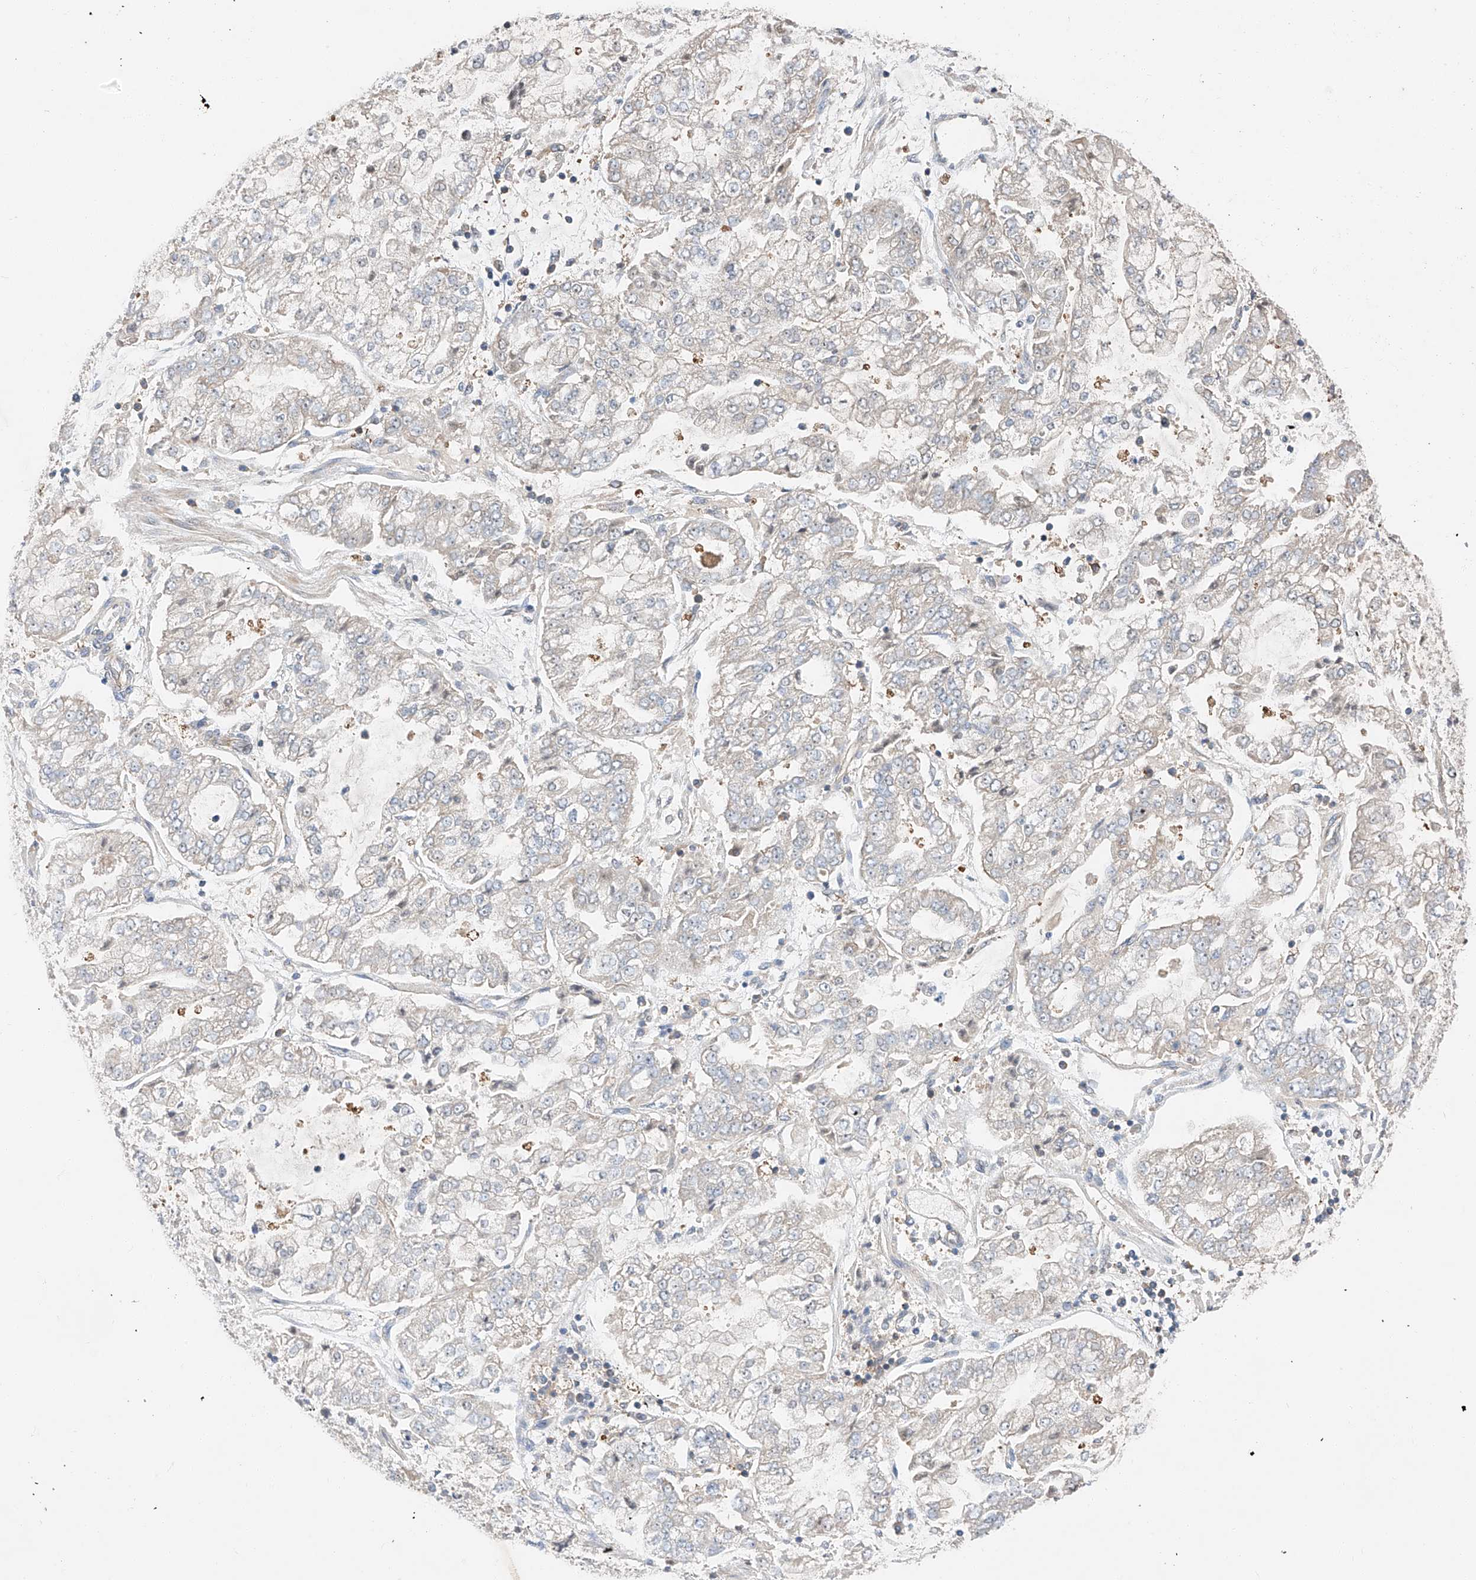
{"staining": {"intensity": "weak", "quantity": "<25%", "location": "cytoplasmic/membranous"}, "tissue": "stomach cancer", "cell_type": "Tumor cells", "image_type": "cancer", "snomed": [{"axis": "morphology", "description": "Adenocarcinoma, NOS"}, {"axis": "topography", "description": "Stomach"}], "caption": "High magnification brightfield microscopy of stomach cancer stained with DAB (3,3'-diaminobenzidine) (brown) and counterstained with hematoxylin (blue): tumor cells show no significant staining.", "gene": "RUSC1", "patient": {"sex": "male", "age": 76}}